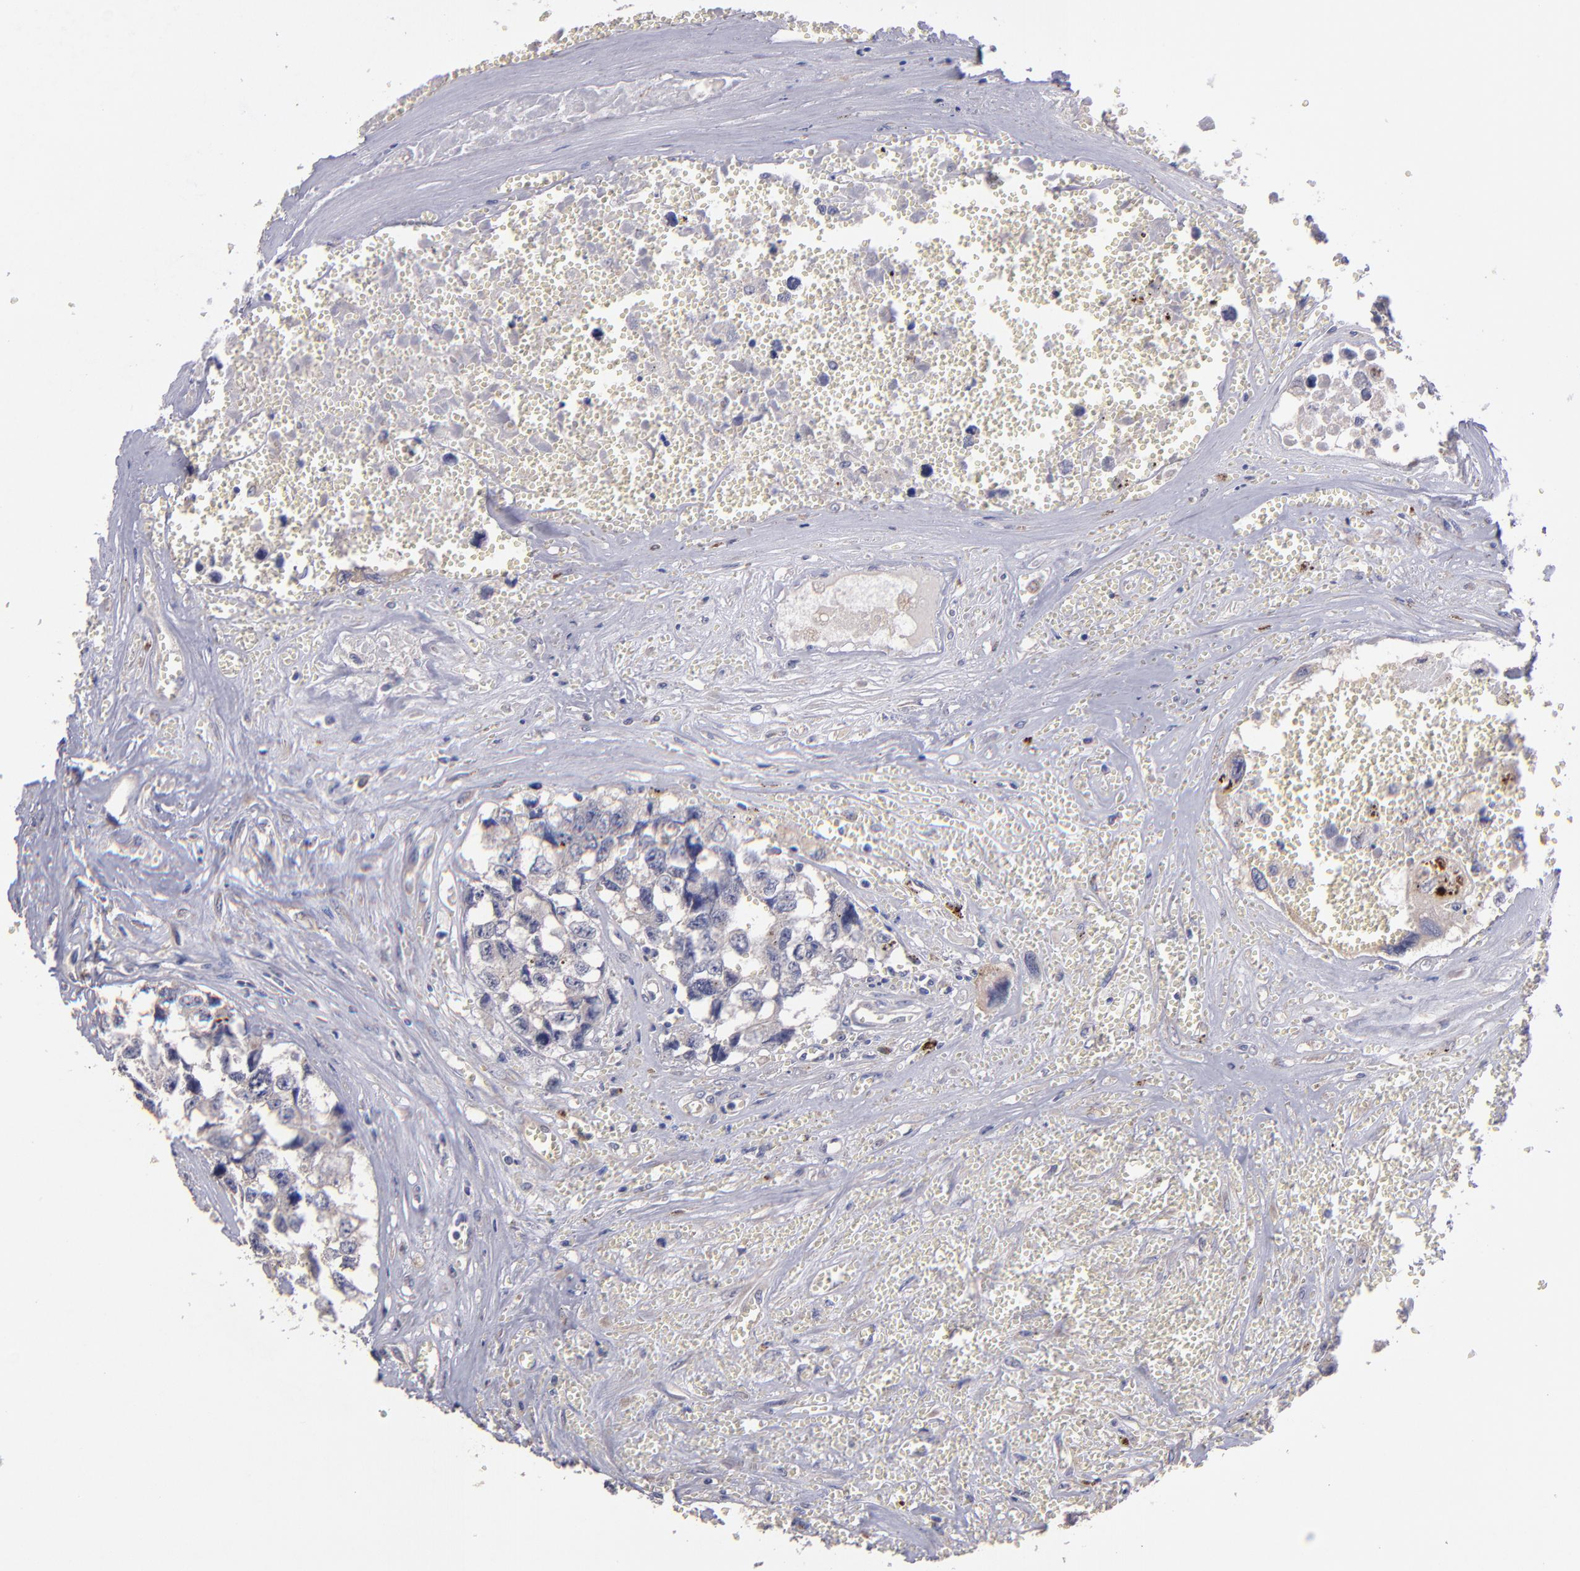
{"staining": {"intensity": "negative", "quantity": "none", "location": "none"}, "tissue": "testis cancer", "cell_type": "Tumor cells", "image_type": "cancer", "snomed": [{"axis": "morphology", "description": "Carcinoma, Embryonal, NOS"}, {"axis": "topography", "description": "Testis"}], "caption": "Human testis cancer stained for a protein using immunohistochemistry exhibits no positivity in tumor cells.", "gene": "MAGEE1", "patient": {"sex": "male", "age": 31}}